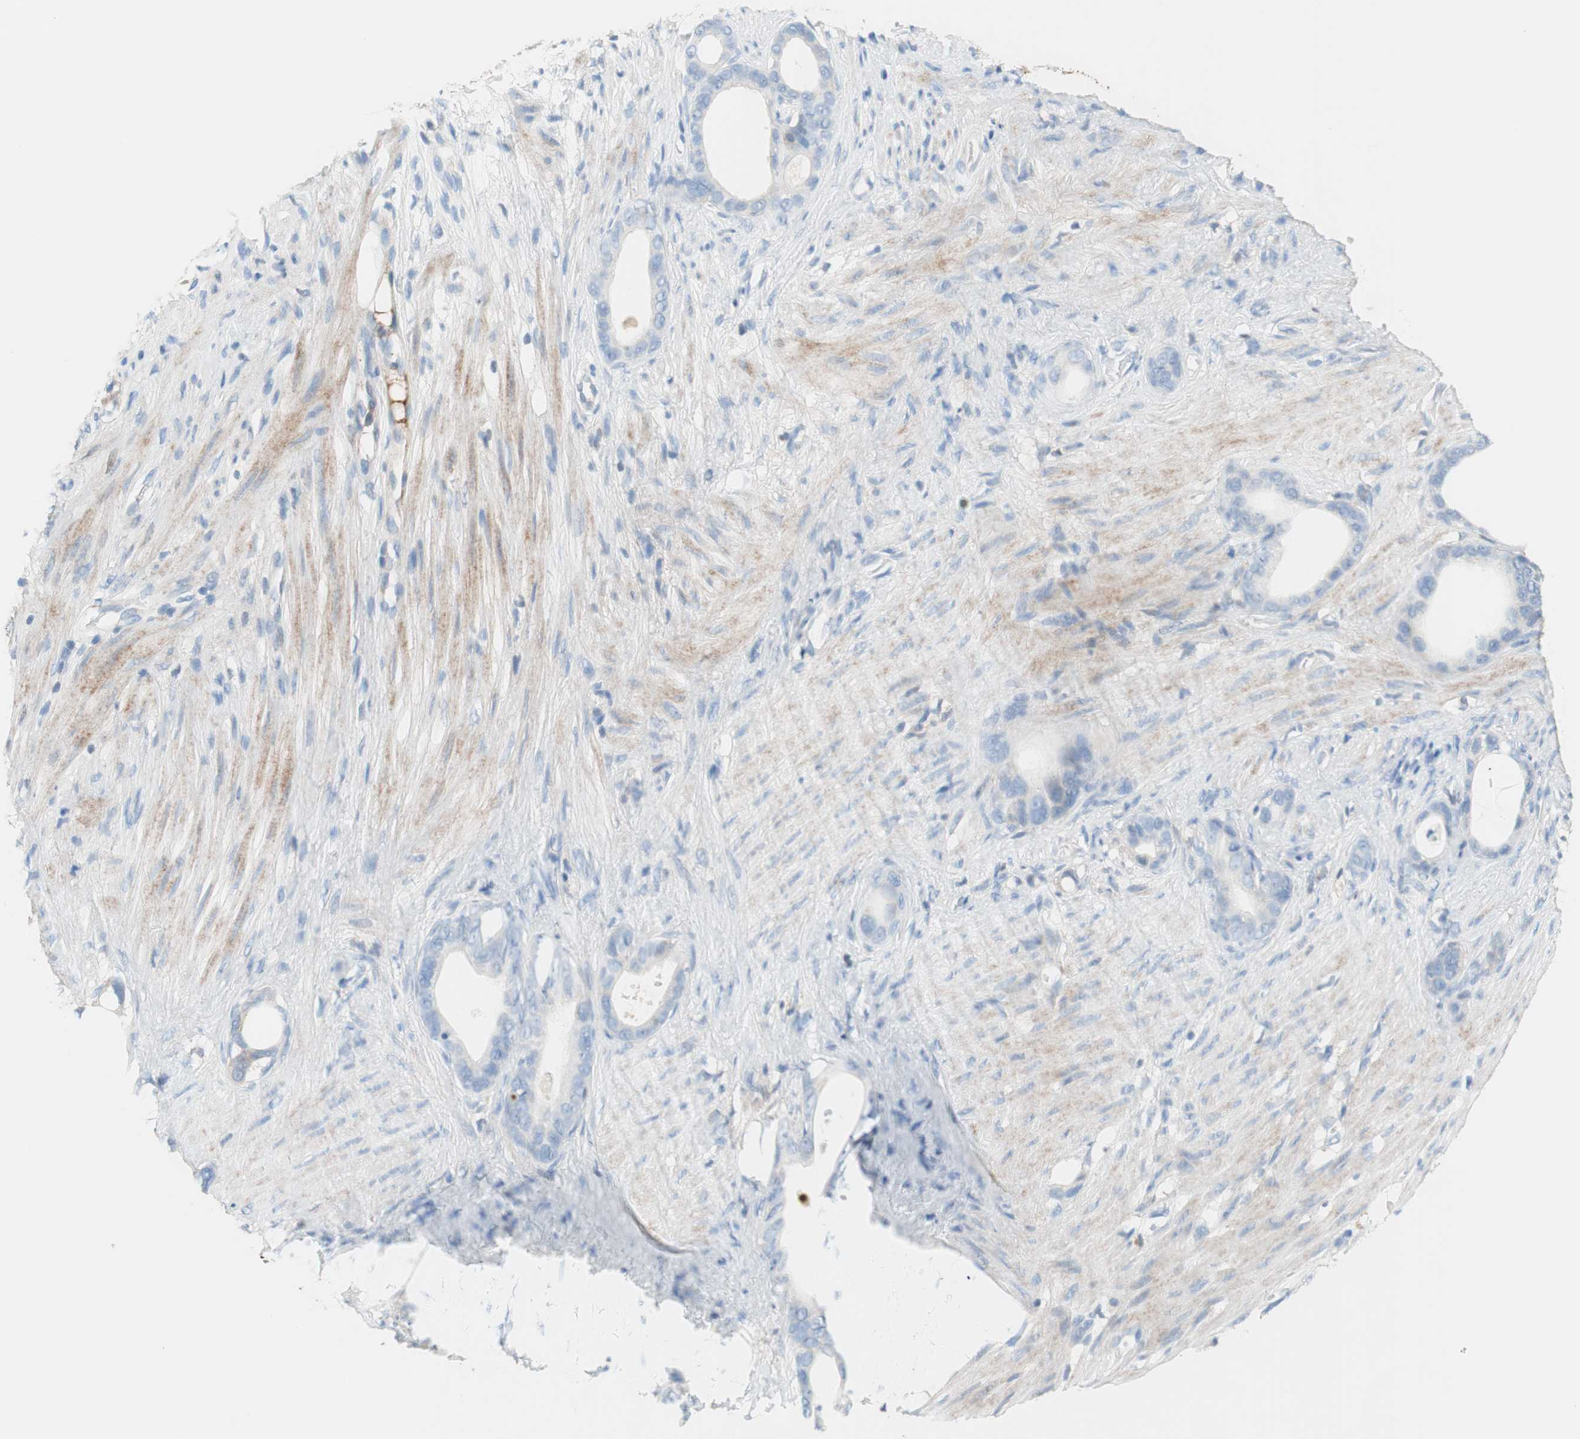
{"staining": {"intensity": "weak", "quantity": "<25%", "location": "cytoplasmic/membranous"}, "tissue": "stomach cancer", "cell_type": "Tumor cells", "image_type": "cancer", "snomed": [{"axis": "morphology", "description": "Adenocarcinoma, NOS"}, {"axis": "topography", "description": "Stomach"}], "caption": "DAB immunohistochemical staining of stomach cancer demonstrates no significant positivity in tumor cells.", "gene": "RBP4", "patient": {"sex": "female", "age": 75}}